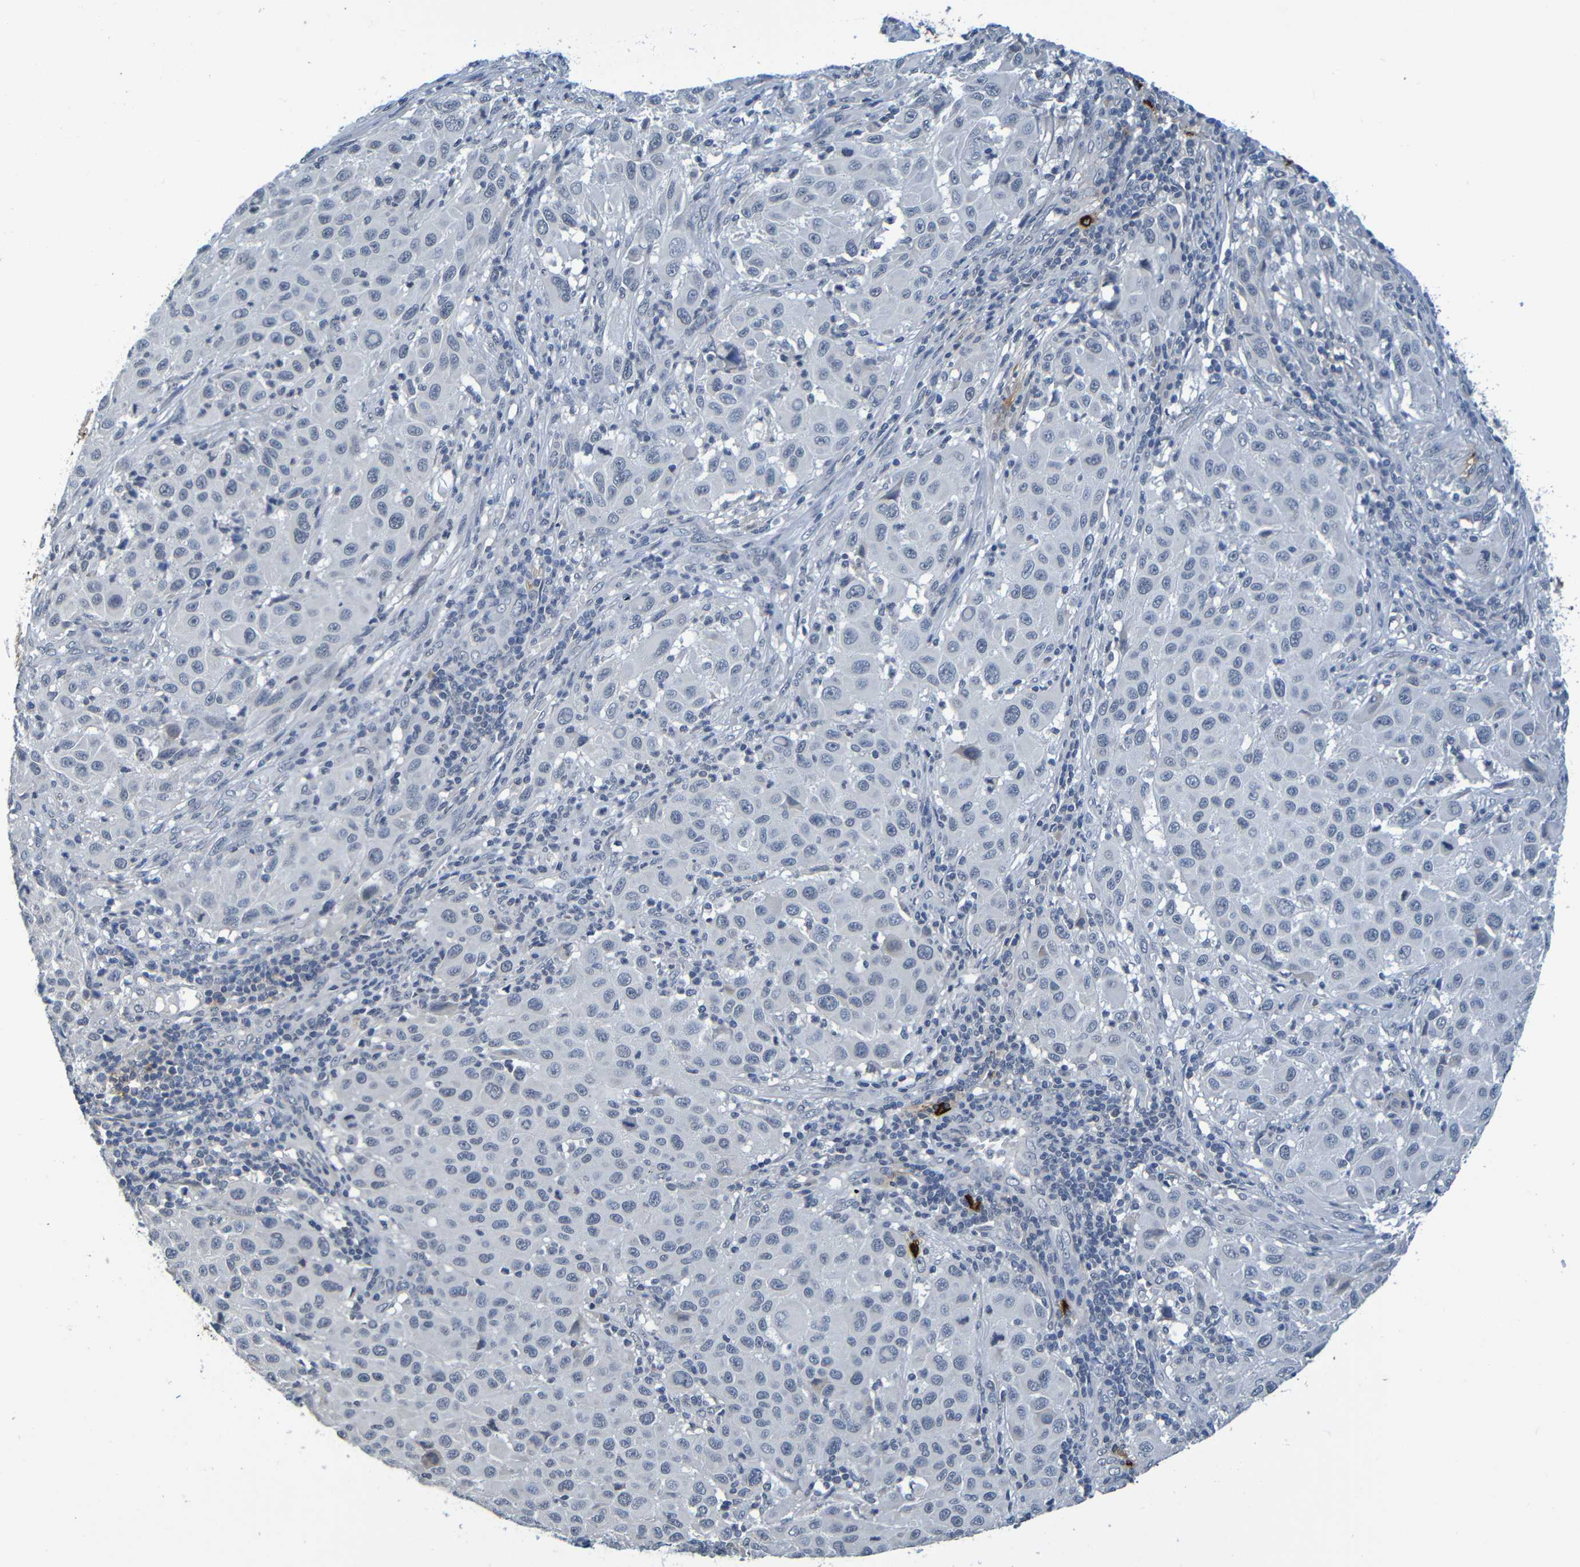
{"staining": {"intensity": "negative", "quantity": "none", "location": "none"}, "tissue": "melanoma", "cell_type": "Tumor cells", "image_type": "cancer", "snomed": [{"axis": "morphology", "description": "Malignant melanoma, Metastatic site"}, {"axis": "topography", "description": "Lymph node"}], "caption": "Human melanoma stained for a protein using immunohistochemistry demonstrates no staining in tumor cells.", "gene": "C3AR1", "patient": {"sex": "male", "age": 61}}